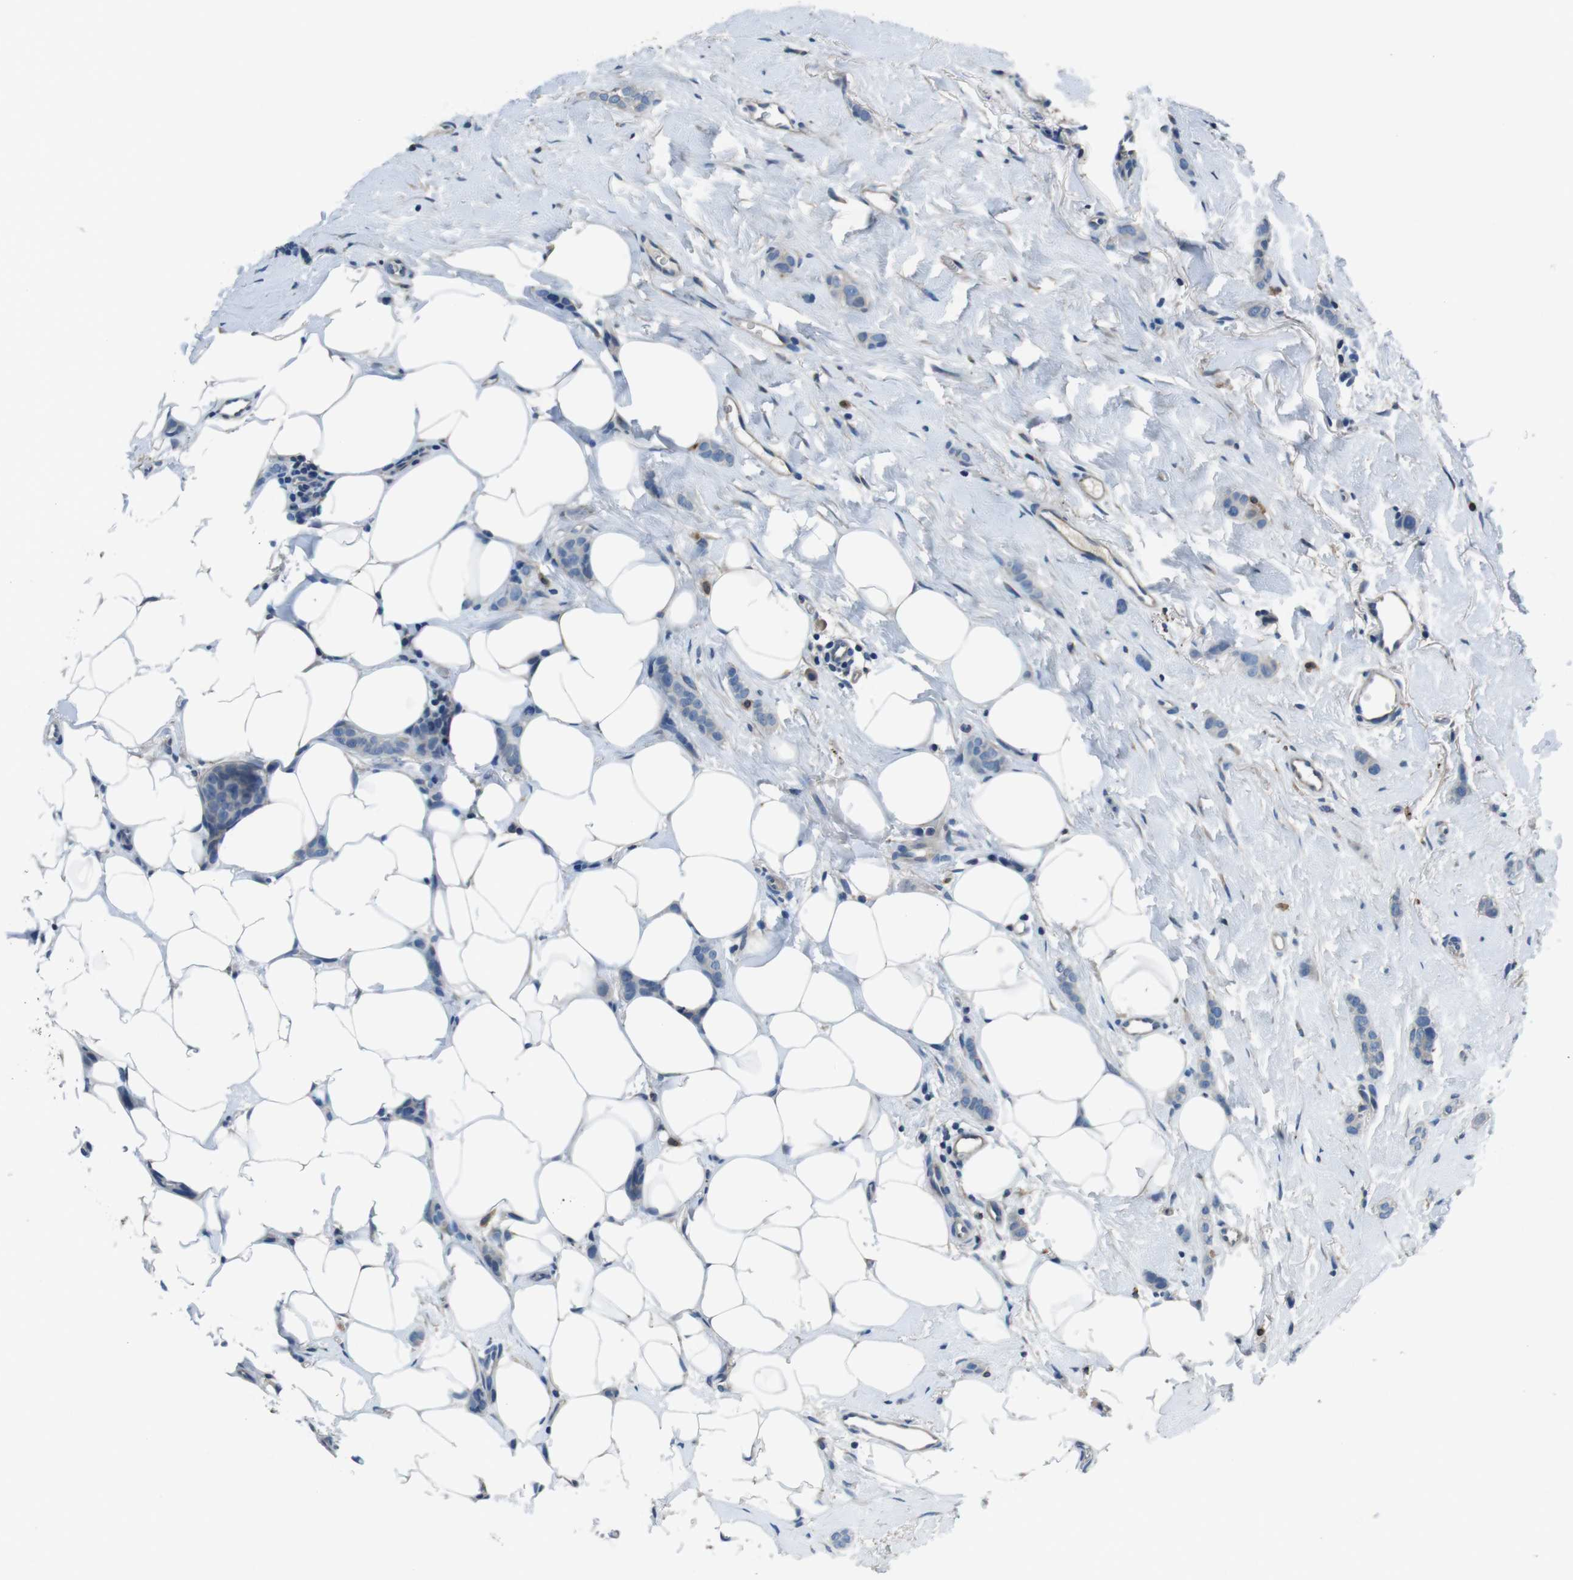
{"staining": {"intensity": "negative", "quantity": "none", "location": "none"}, "tissue": "breast cancer", "cell_type": "Tumor cells", "image_type": "cancer", "snomed": [{"axis": "morphology", "description": "Lobular carcinoma"}, {"axis": "topography", "description": "Skin"}, {"axis": "topography", "description": "Breast"}], "caption": "High magnification brightfield microscopy of lobular carcinoma (breast) stained with DAB (brown) and counterstained with hematoxylin (blue): tumor cells show no significant expression.", "gene": "TULP3", "patient": {"sex": "female", "age": 46}}